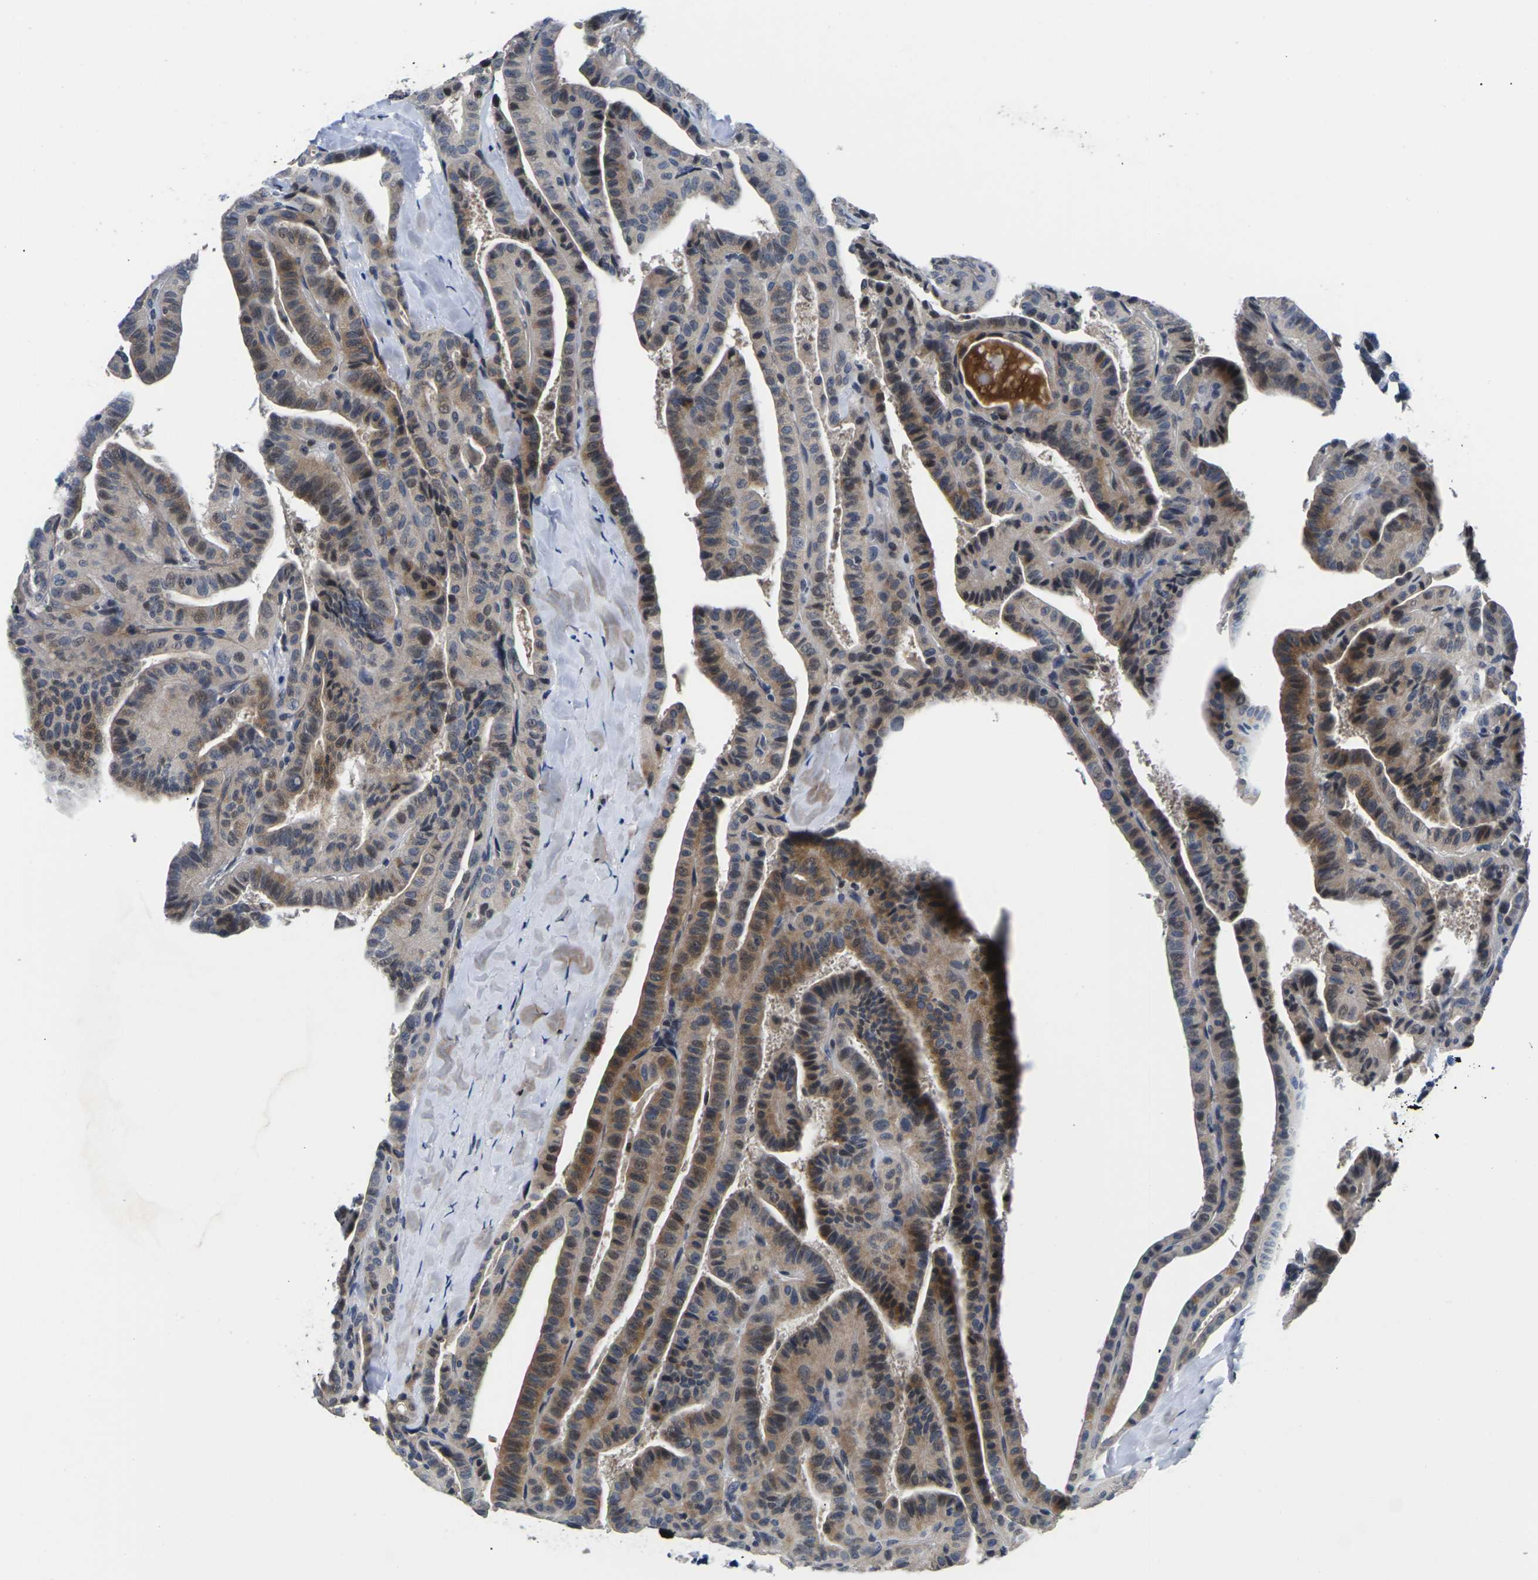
{"staining": {"intensity": "moderate", "quantity": "25%-75%", "location": "cytoplasmic/membranous,nuclear"}, "tissue": "thyroid cancer", "cell_type": "Tumor cells", "image_type": "cancer", "snomed": [{"axis": "morphology", "description": "Papillary adenocarcinoma, NOS"}, {"axis": "topography", "description": "Thyroid gland"}], "caption": "Papillary adenocarcinoma (thyroid) stained for a protein demonstrates moderate cytoplasmic/membranous and nuclear positivity in tumor cells.", "gene": "ST6GAL2", "patient": {"sex": "male", "age": 77}}